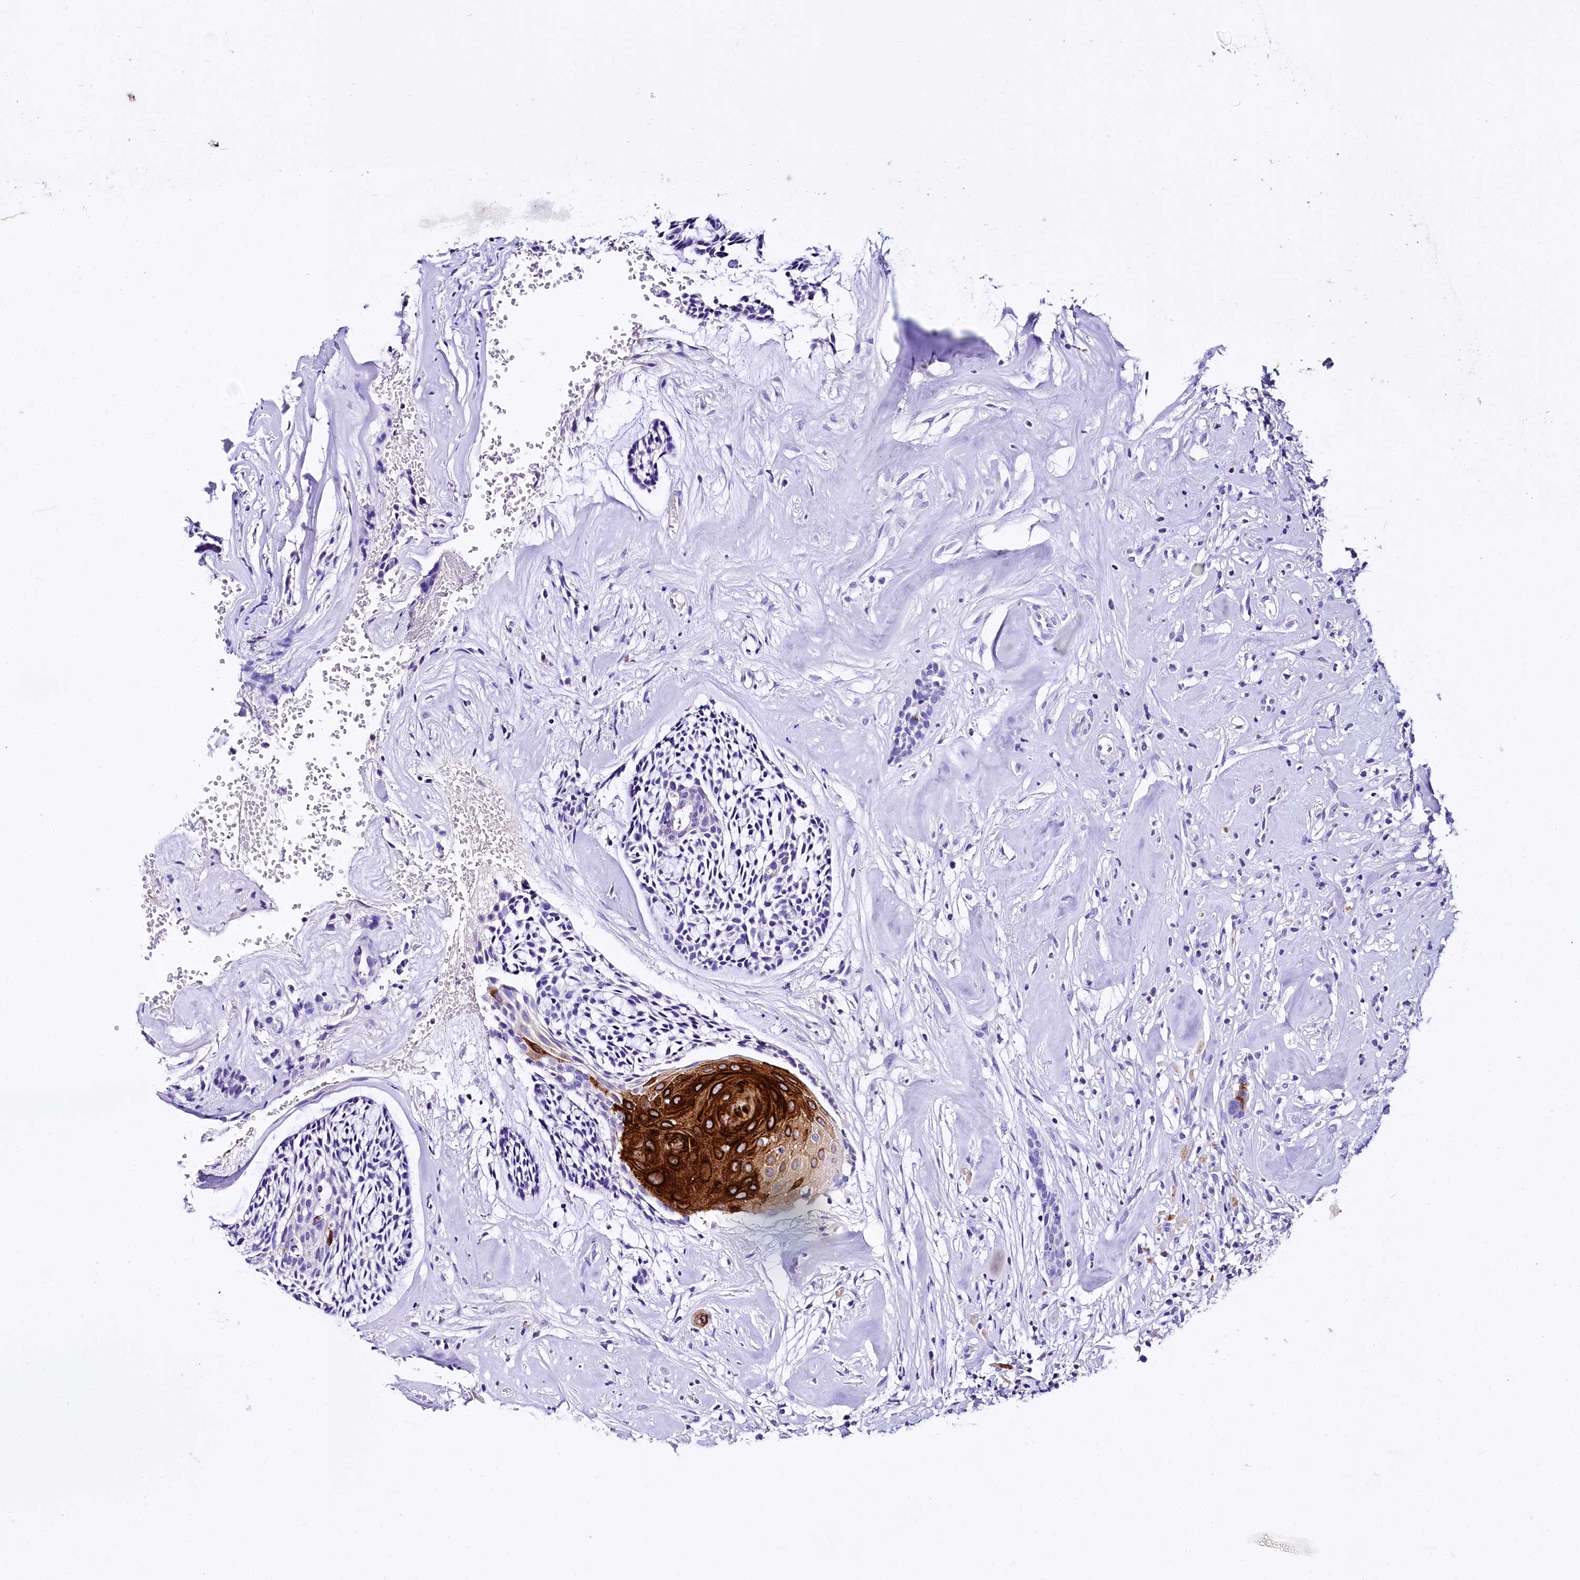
{"staining": {"intensity": "strong", "quantity": "<25%", "location": "cytoplasmic/membranous"}, "tissue": "head and neck cancer", "cell_type": "Tumor cells", "image_type": "cancer", "snomed": [{"axis": "morphology", "description": "Adenocarcinoma, NOS"}, {"axis": "topography", "description": "Subcutis"}, {"axis": "topography", "description": "Head-Neck"}], "caption": "Strong cytoplasmic/membranous positivity for a protein is seen in about <25% of tumor cells of adenocarcinoma (head and neck) using immunohistochemistry.", "gene": "A2ML1", "patient": {"sex": "female", "age": 73}}